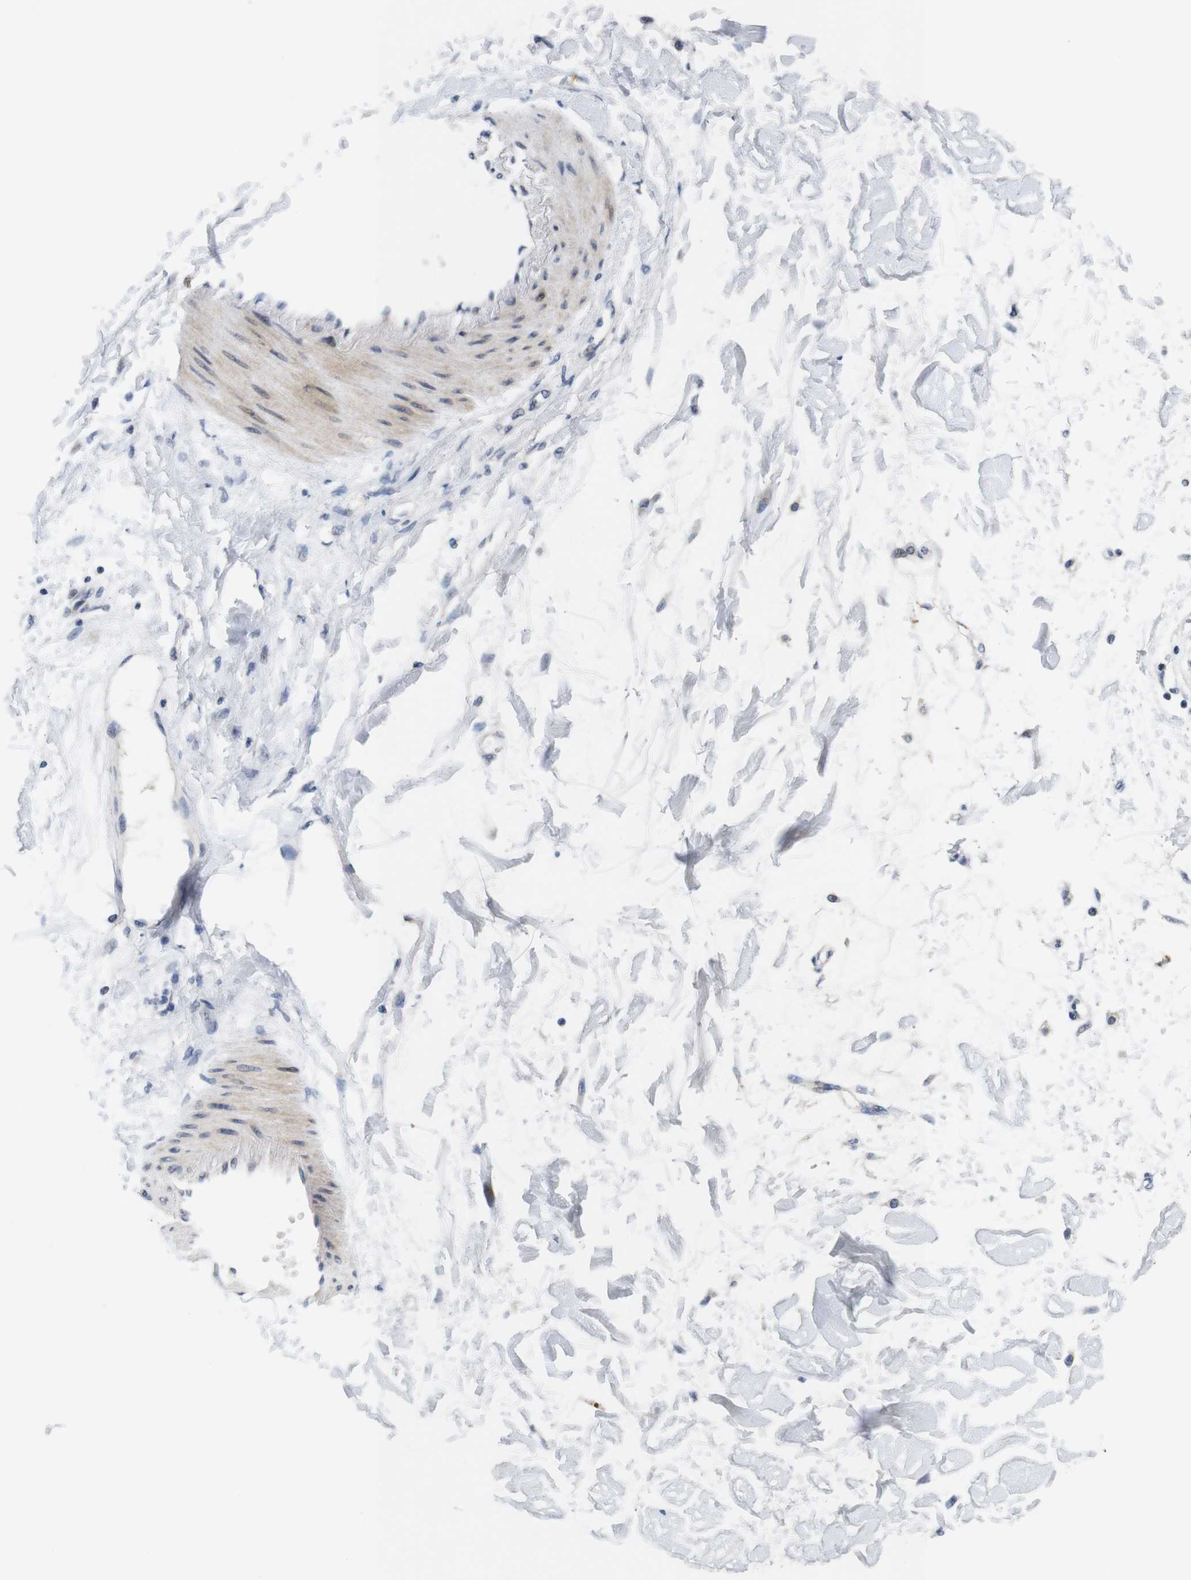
{"staining": {"intensity": "negative", "quantity": "none", "location": "none"}, "tissue": "adipose tissue", "cell_type": "Adipocytes", "image_type": "normal", "snomed": [{"axis": "morphology", "description": "Squamous cell carcinoma, NOS"}, {"axis": "topography", "description": "Skin"}], "caption": "The immunohistochemistry micrograph has no significant positivity in adipocytes of adipose tissue.", "gene": "SKP2", "patient": {"sex": "male", "age": 83}}